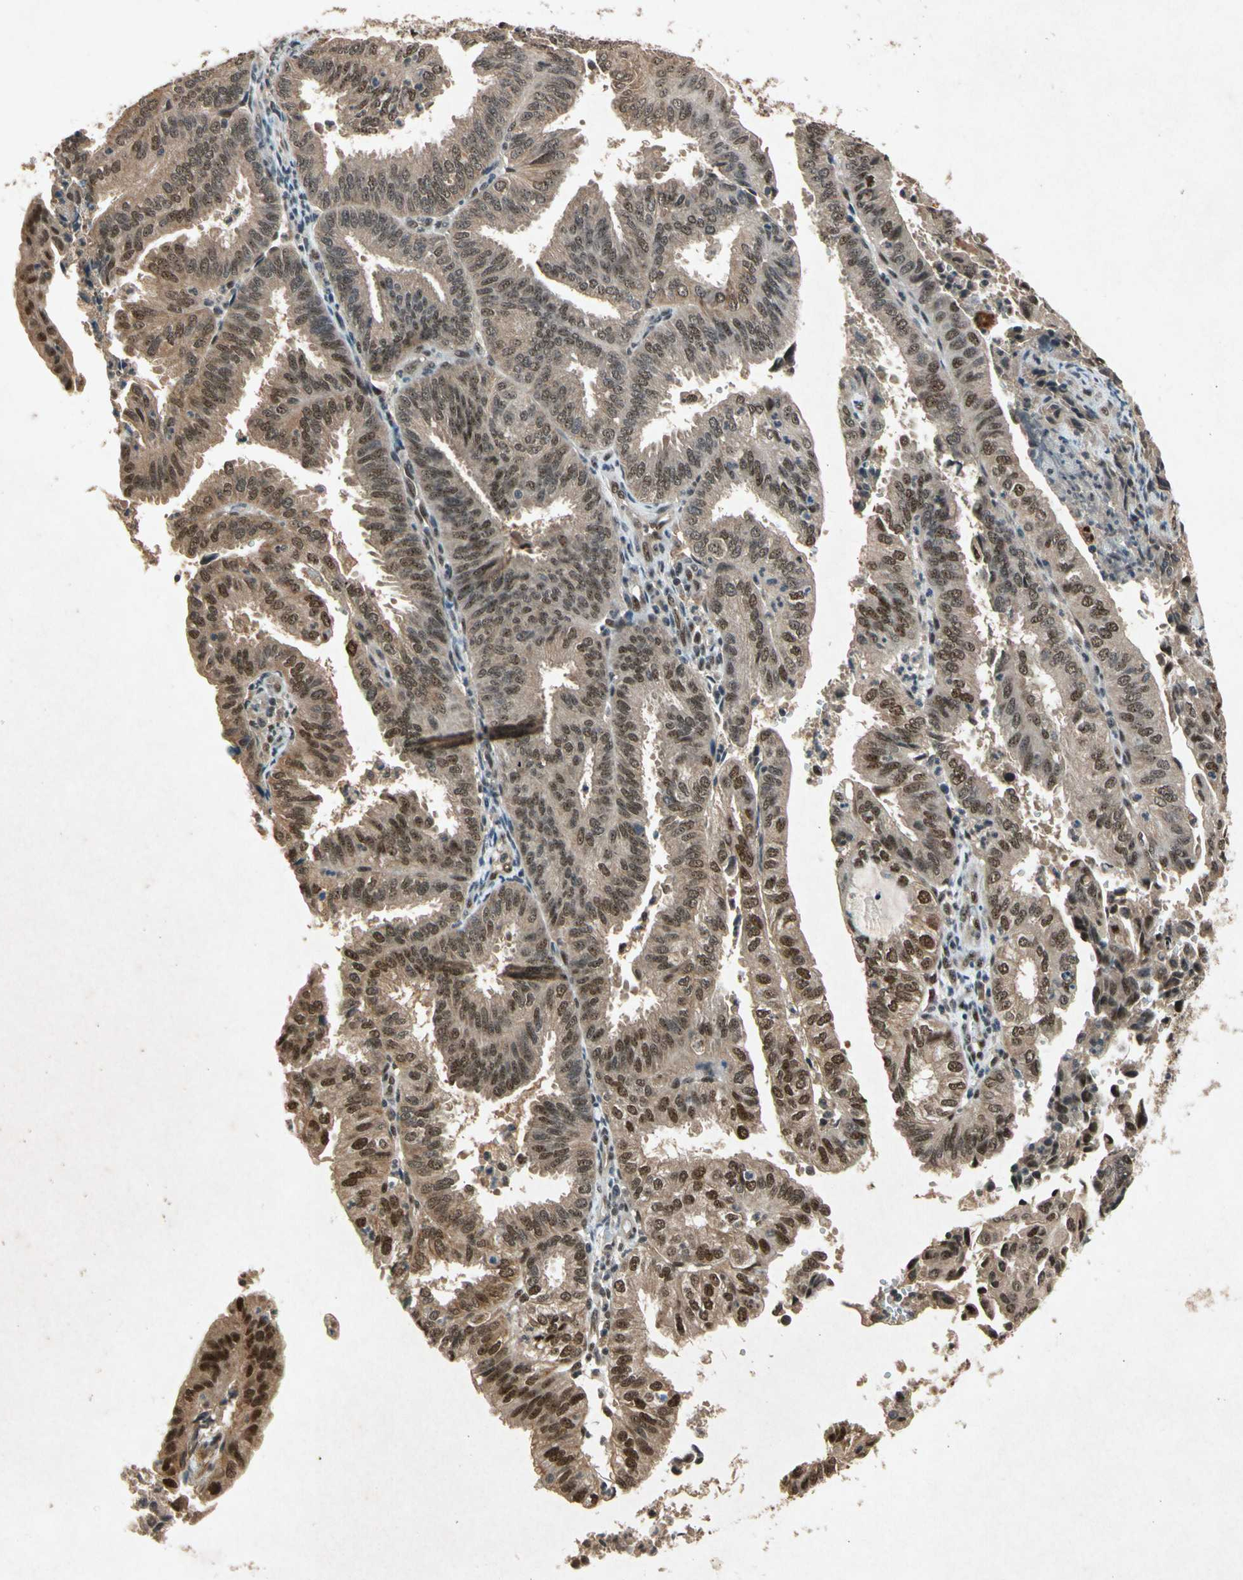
{"staining": {"intensity": "moderate", "quantity": ">75%", "location": "cytoplasmic/membranous,nuclear"}, "tissue": "endometrial cancer", "cell_type": "Tumor cells", "image_type": "cancer", "snomed": [{"axis": "morphology", "description": "Adenocarcinoma, NOS"}, {"axis": "topography", "description": "Uterus"}], "caption": "Immunohistochemistry (IHC) (DAB) staining of human endometrial adenocarcinoma shows moderate cytoplasmic/membranous and nuclear protein staining in approximately >75% of tumor cells.", "gene": "PML", "patient": {"sex": "female", "age": 60}}